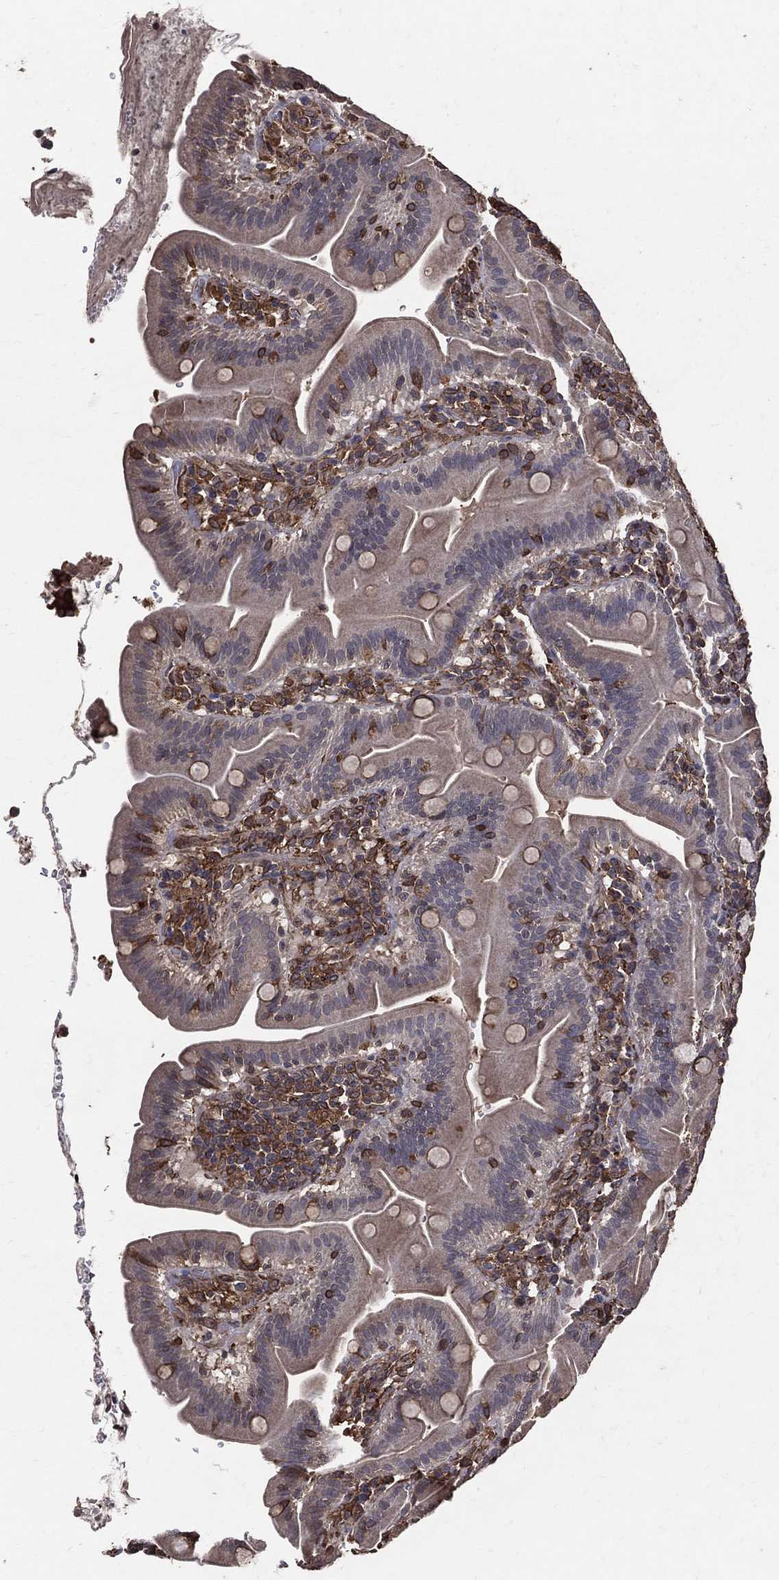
{"staining": {"intensity": "moderate", "quantity": "<25%", "location": "cytoplasmic/membranous"}, "tissue": "small intestine", "cell_type": "Glandular cells", "image_type": "normal", "snomed": [{"axis": "morphology", "description": "Normal tissue, NOS"}, {"axis": "topography", "description": "Small intestine"}], "caption": "Immunohistochemistry (DAB (3,3'-diaminobenzidine)) staining of unremarkable human small intestine displays moderate cytoplasmic/membranous protein staining in approximately <25% of glandular cells. (DAB = brown stain, brightfield microscopy at high magnification).", "gene": "DPYSL2", "patient": {"sex": "male", "age": 26}}